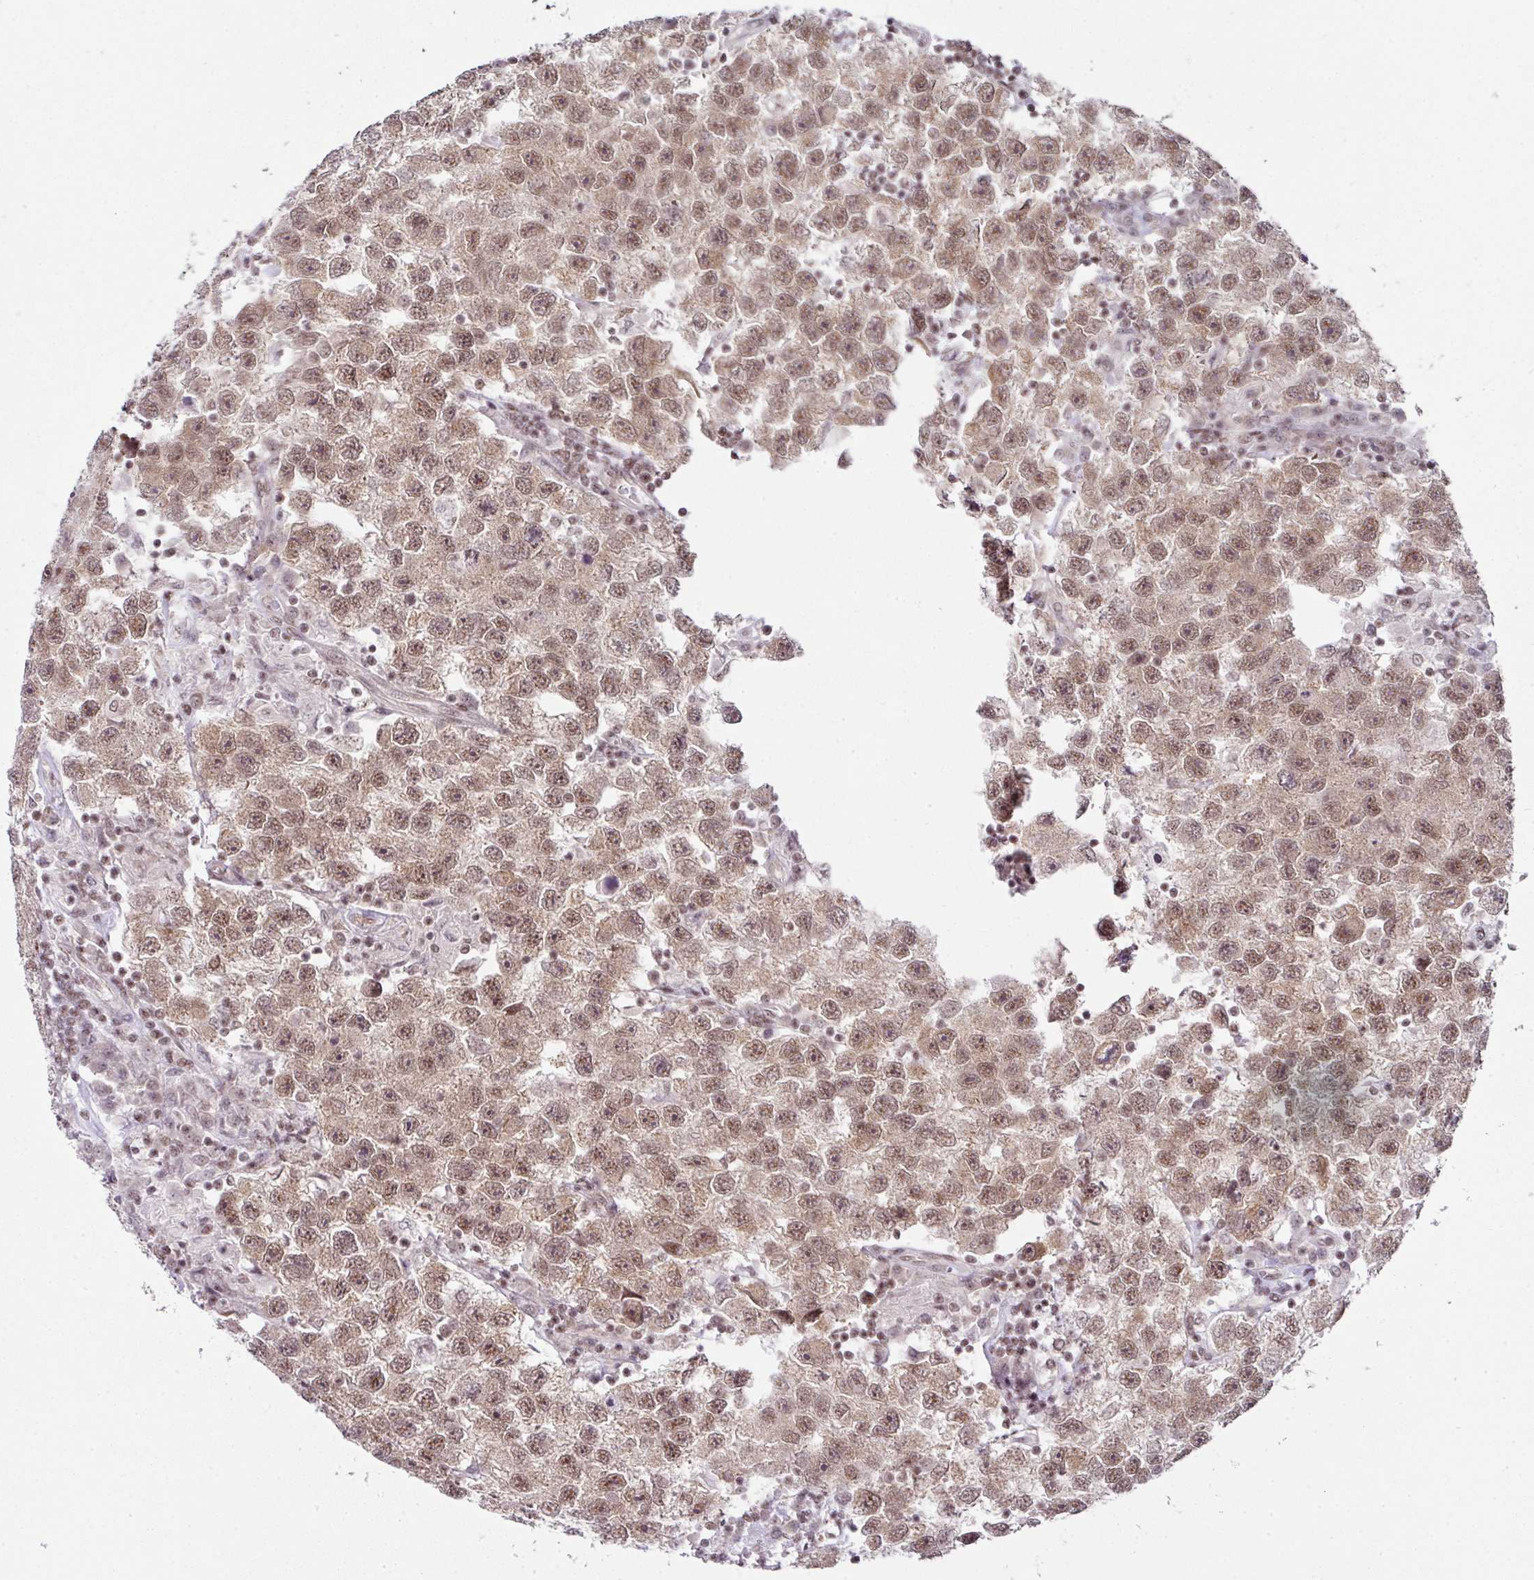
{"staining": {"intensity": "moderate", "quantity": ">75%", "location": "nuclear"}, "tissue": "testis cancer", "cell_type": "Tumor cells", "image_type": "cancer", "snomed": [{"axis": "morphology", "description": "Seminoma, NOS"}, {"axis": "topography", "description": "Testis"}], "caption": "Protein staining of seminoma (testis) tissue exhibits moderate nuclear positivity in approximately >75% of tumor cells. (brown staining indicates protein expression, while blue staining denotes nuclei).", "gene": "NFYA", "patient": {"sex": "male", "age": 26}}